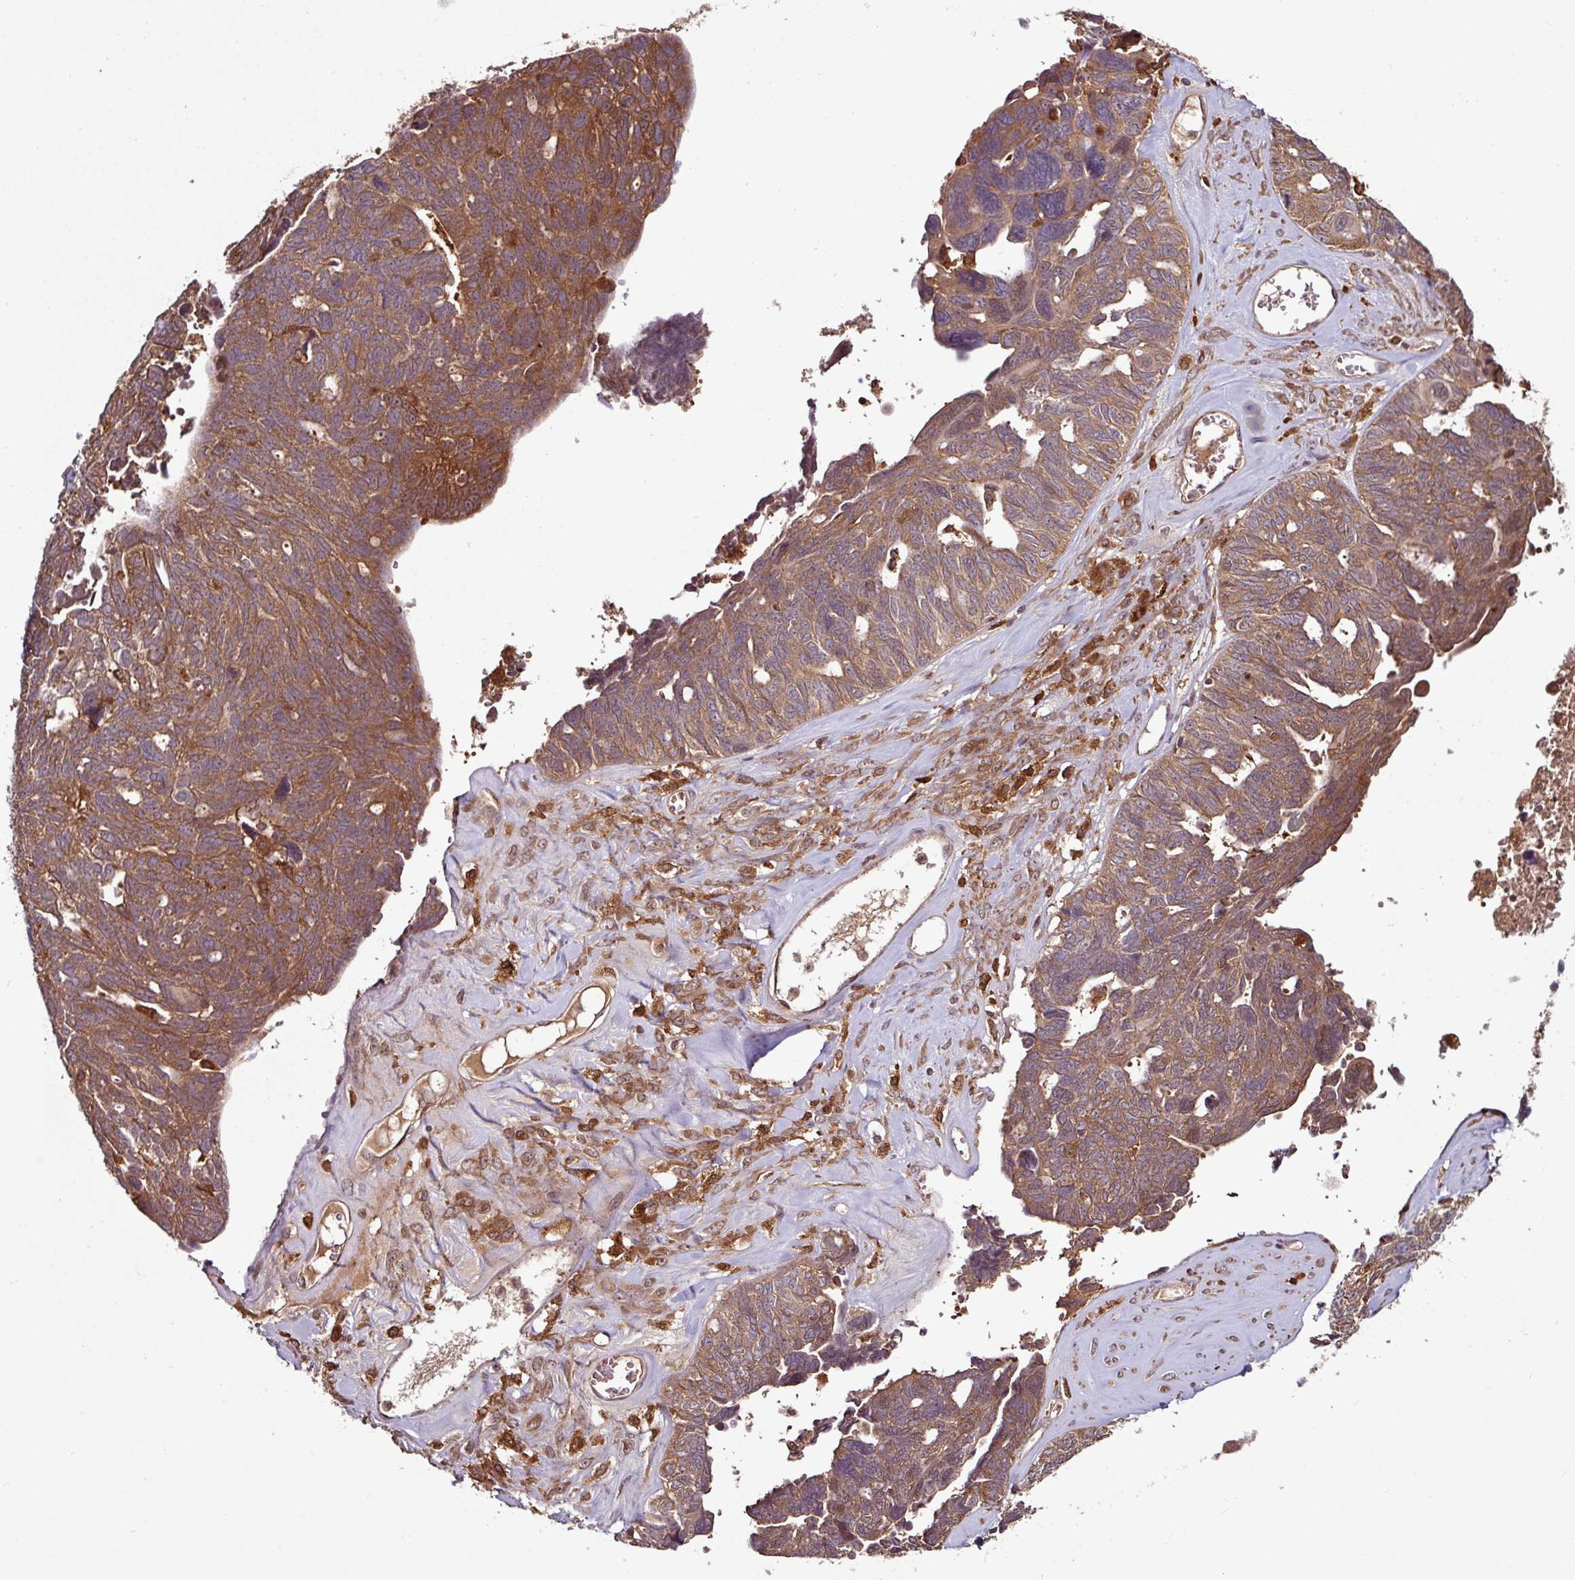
{"staining": {"intensity": "moderate", "quantity": ">75%", "location": "cytoplasmic/membranous"}, "tissue": "ovarian cancer", "cell_type": "Tumor cells", "image_type": "cancer", "snomed": [{"axis": "morphology", "description": "Cystadenocarcinoma, serous, NOS"}, {"axis": "topography", "description": "Ovary"}], "caption": "This is a histology image of immunohistochemistry staining of ovarian serous cystadenocarcinoma, which shows moderate expression in the cytoplasmic/membranous of tumor cells.", "gene": "GNPDA1", "patient": {"sex": "female", "age": 79}}